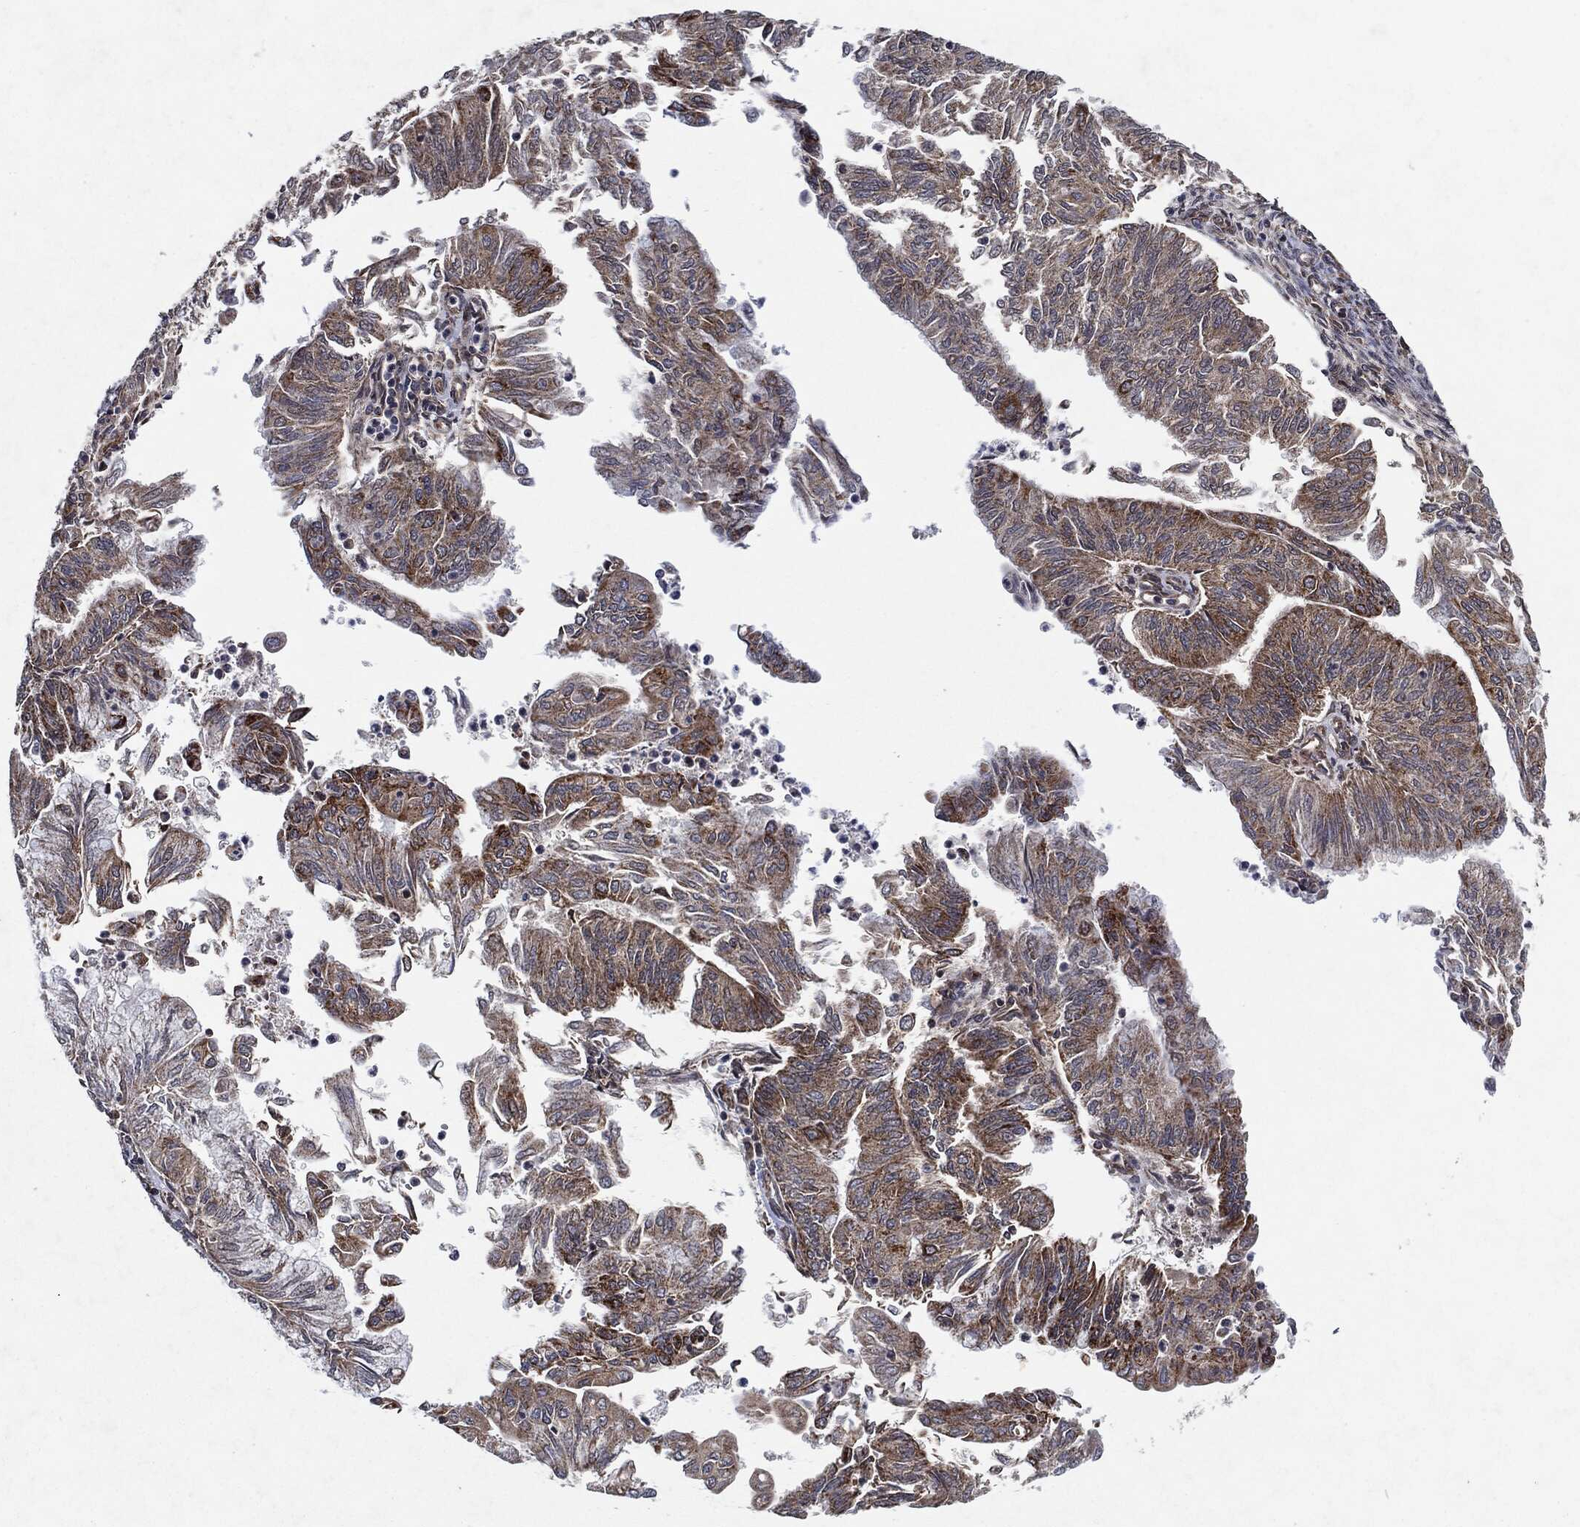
{"staining": {"intensity": "moderate", "quantity": "<25%", "location": "cytoplasmic/membranous"}, "tissue": "endometrial cancer", "cell_type": "Tumor cells", "image_type": "cancer", "snomed": [{"axis": "morphology", "description": "Adenocarcinoma, NOS"}, {"axis": "topography", "description": "Endometrium"}], "caption": "Endometrial adenocarcinoma stained for a protein (brown) demonstrates moderate cytoplasmic/membranous positive staining in approximately <25% of tumor cells.", "gene": "BCAR1", "patient": {"sex": "female", "age": 59}}